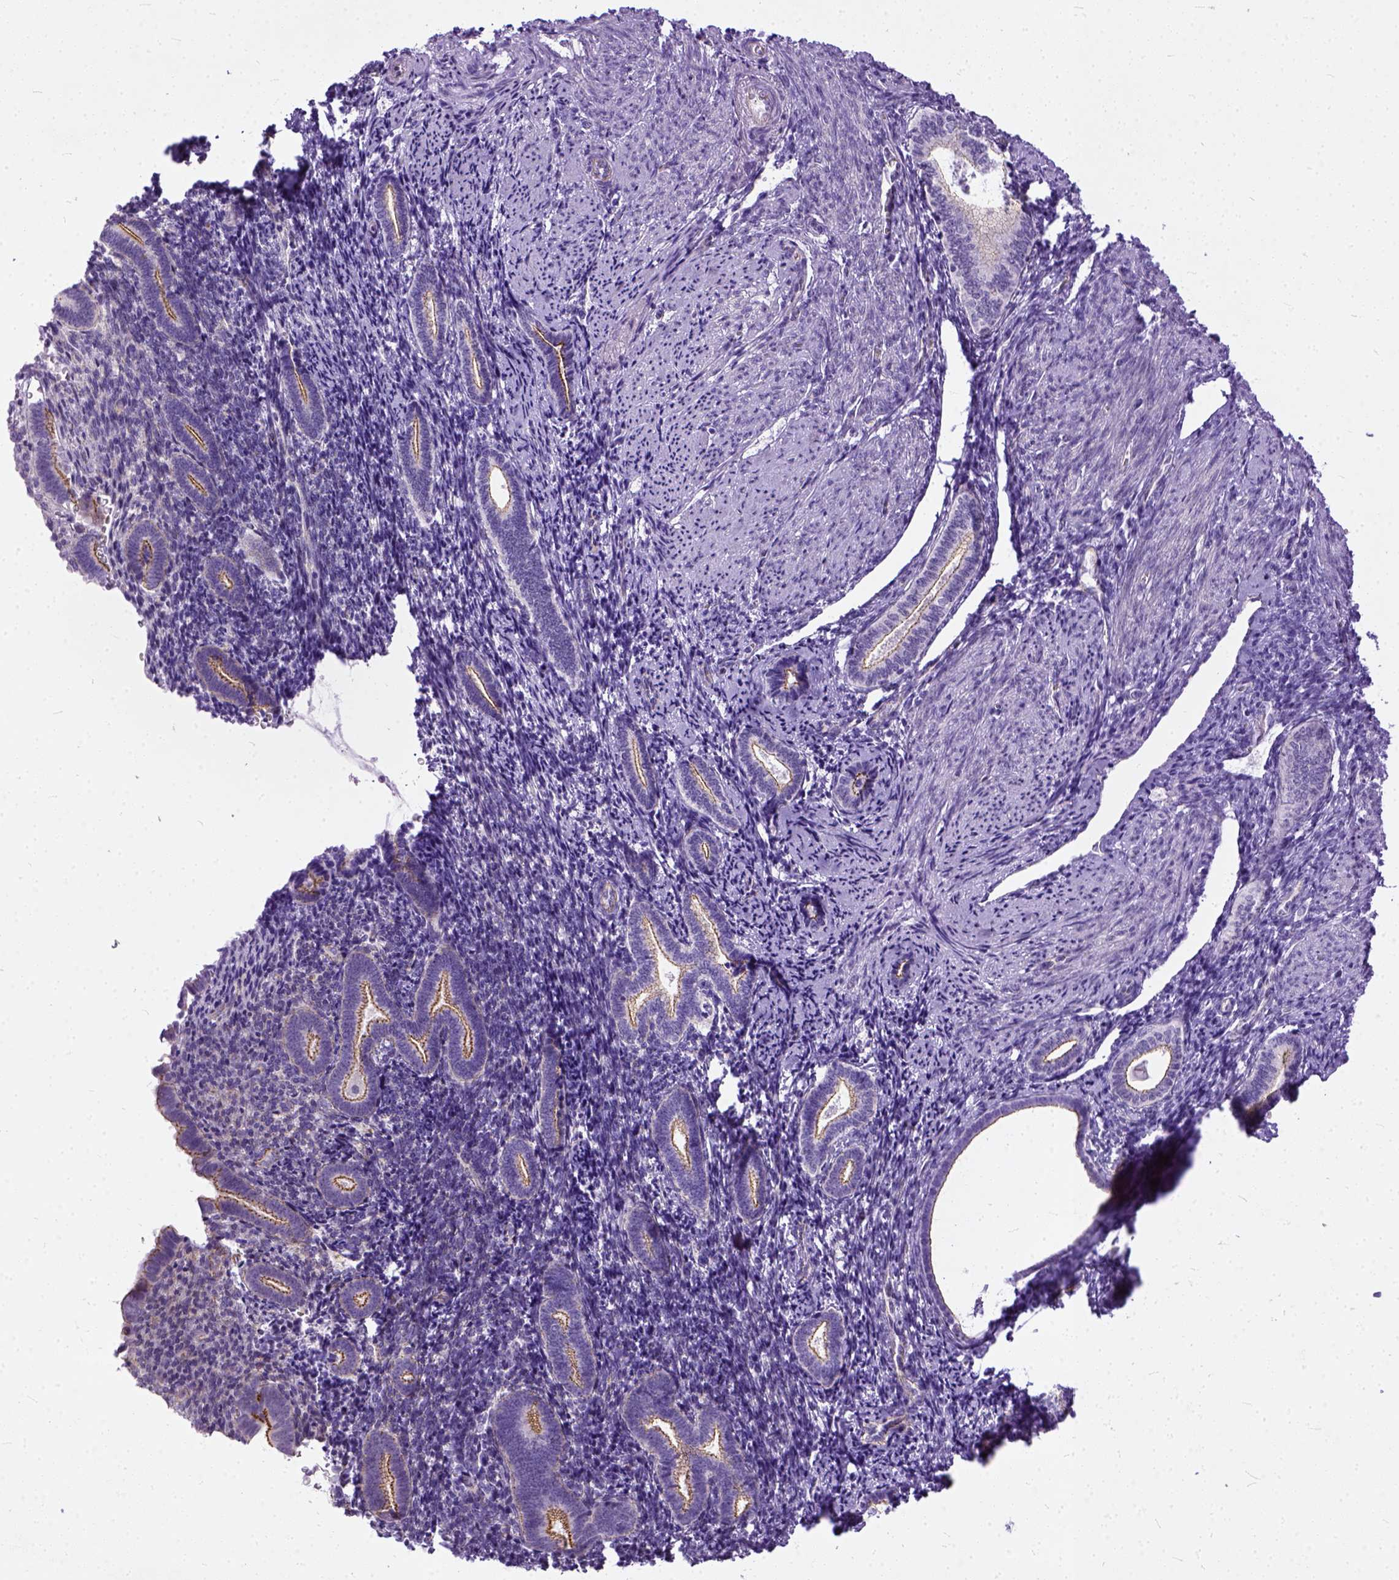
{"staining": {"intensity": "negative", "quantity": "none", "location": "none"}, "tissue": "endometrium", "cell_type": "Cells in endometrial stroma", "image_type": "normal", "snomed": [{"axis": "morphology", "description": "Normal tissue, NOS"}, {"axis": "topography", "description": "Endometrium"}], "caption": "IHC of normal human endometrium reveals no expression in cells in endometrial stroma. The staining was performed using DAB (3,3'-diaminobenzidine) to visualize the protein expression in brown, while the nuclei were stained in blue with hematoxylin (Magnification: 20x).", "gene": "ADGRF1", "patient": {"sex": "female", "age": 57}}